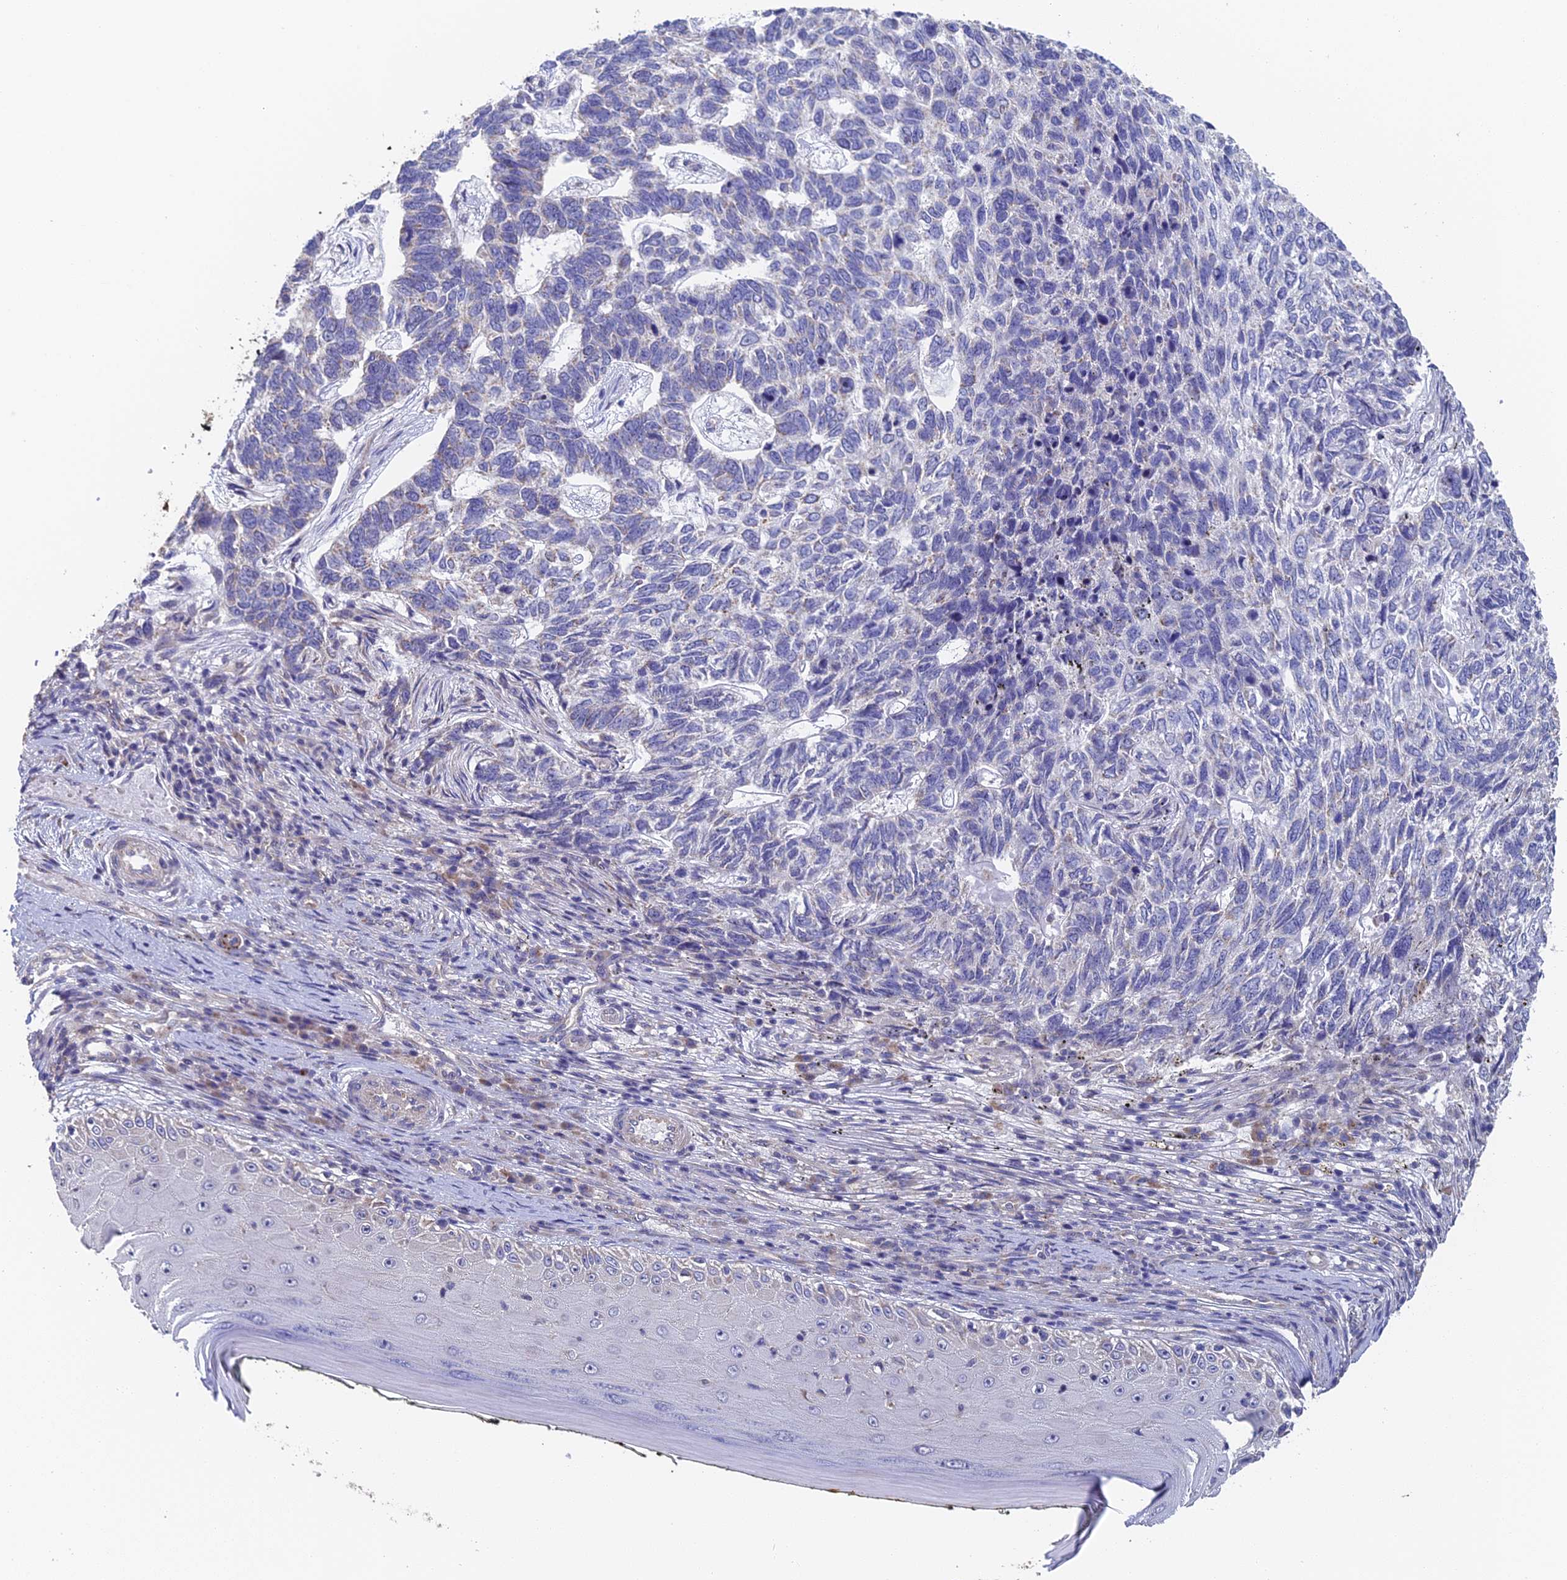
{"staining": {"intensity": "negative", "quantity": "none", "location": "none"}, "tissue": "skin cancer", "cell_type": "Tumor cells", "image_type": "cancer", "snomed": [{"axis": "morphology", "description": "Basal cell carcinoma"}, {"axis": "topography", "description": "Skin"}], "caption": "This is an immunohistochemistry photomicrograph of human basal cell carcinoma (skin). There is no expression in tumor cells.", "gene": "ECSIT", "patient": {"sex": "female", "age": 65}}